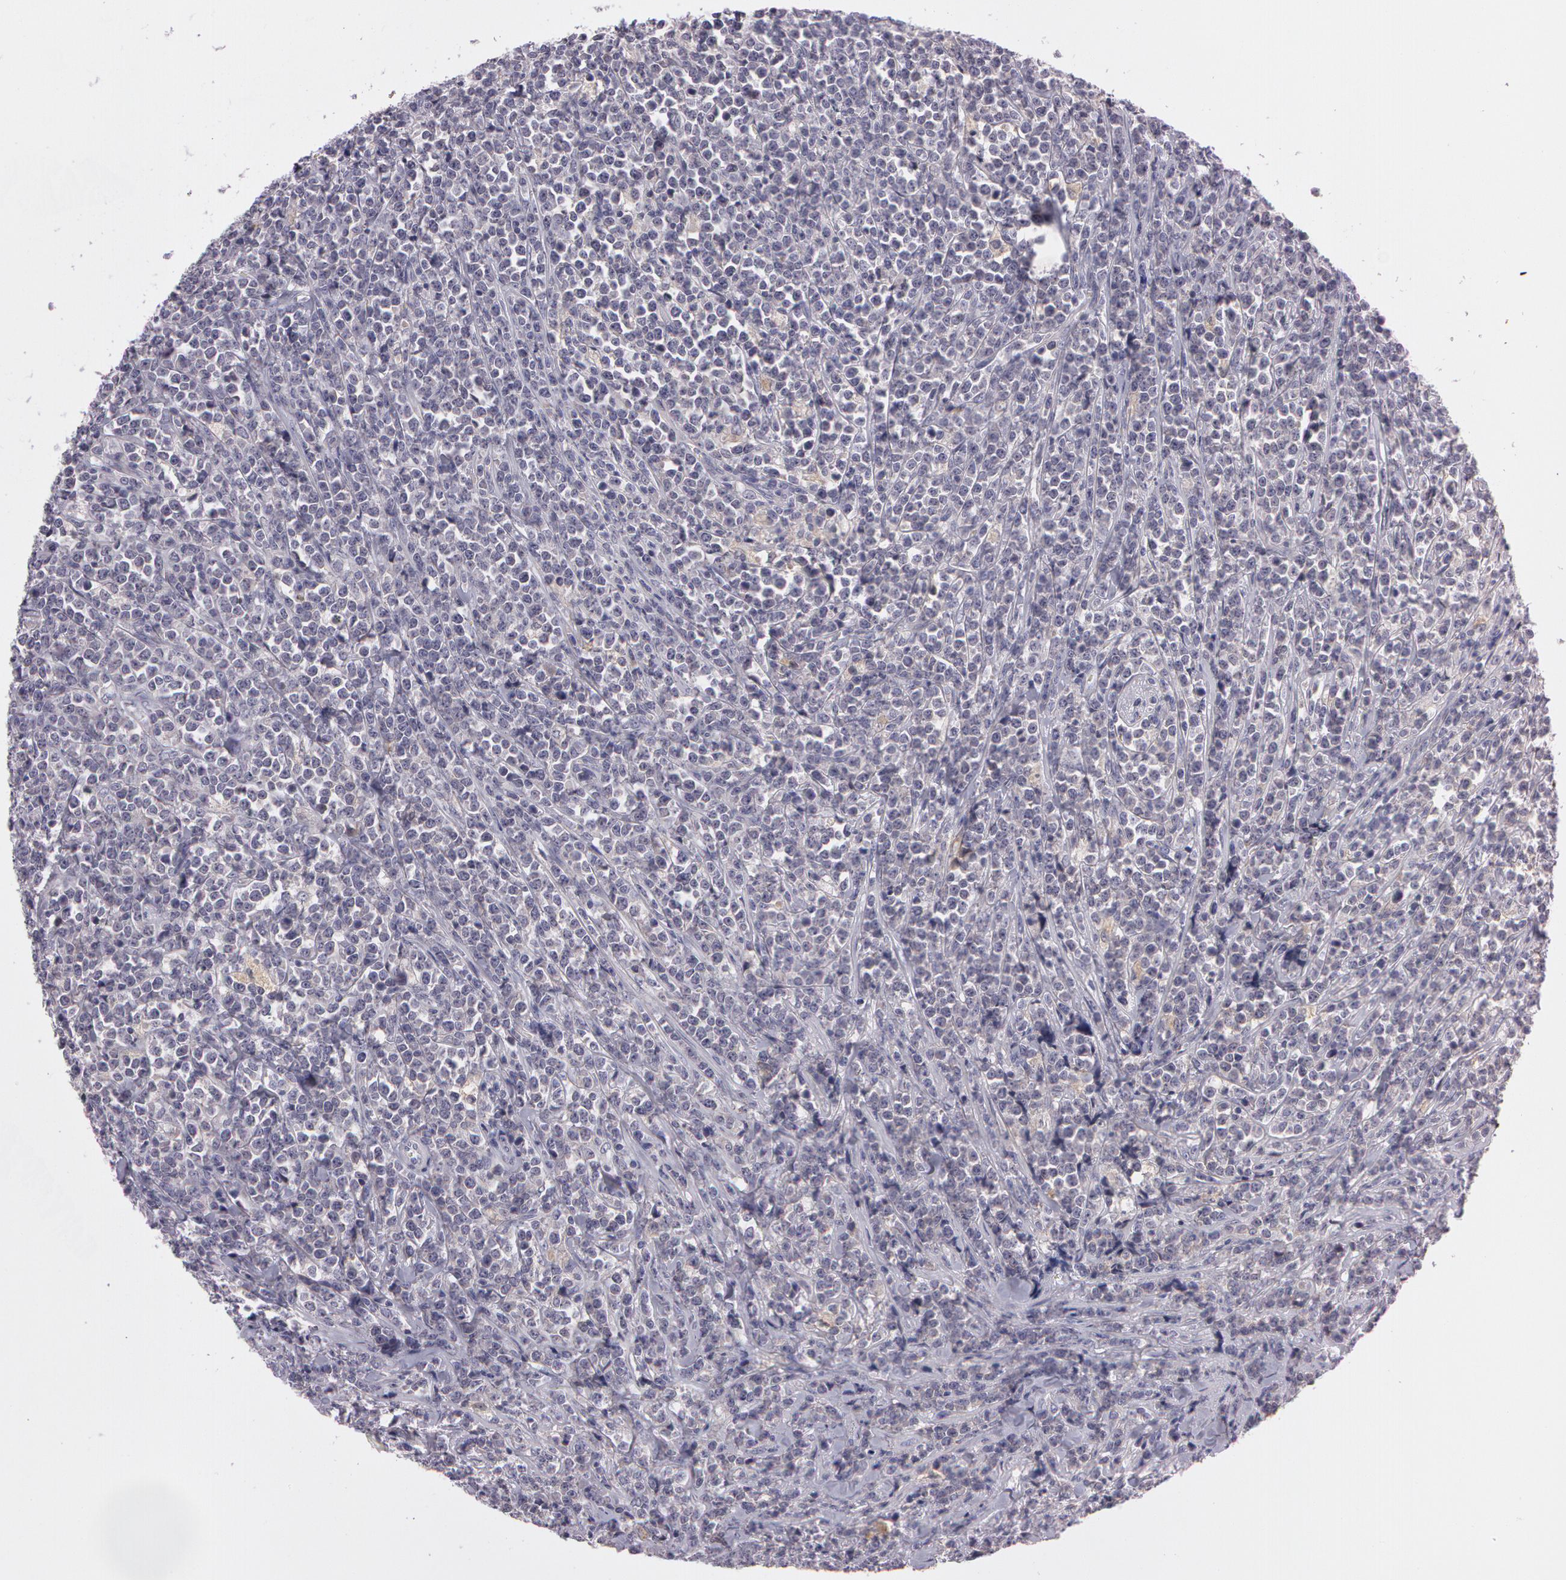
{"staining": {"intensity": "negative", "quantity": "none", "location": "none"}, "tissue": "lymphoma", "cell_type": "Tumor cells", "image_type": "cancer", "snomed": [{"axis": "morphology", "description": "Malignant lymphoma, non-Hodgkin's type, High grade"}, {"axis": "topography", "description": "Small intestine"}, {"axis": "topography", "description": "Colon"}], "caption": "The image demonstrates no significant positivity in tumor cells of malignant lymphoma, non-Hodgkin's type (high-grade). Brightfield microscopy of immunohistochemistry (IHC) stained with DAB (3,3'-diaminobenzidine) (brown) and hematoxylin (blue), captured at high magnification.", "gene": "MXRA5", "patient": {"sex": "male", "age": 8}}